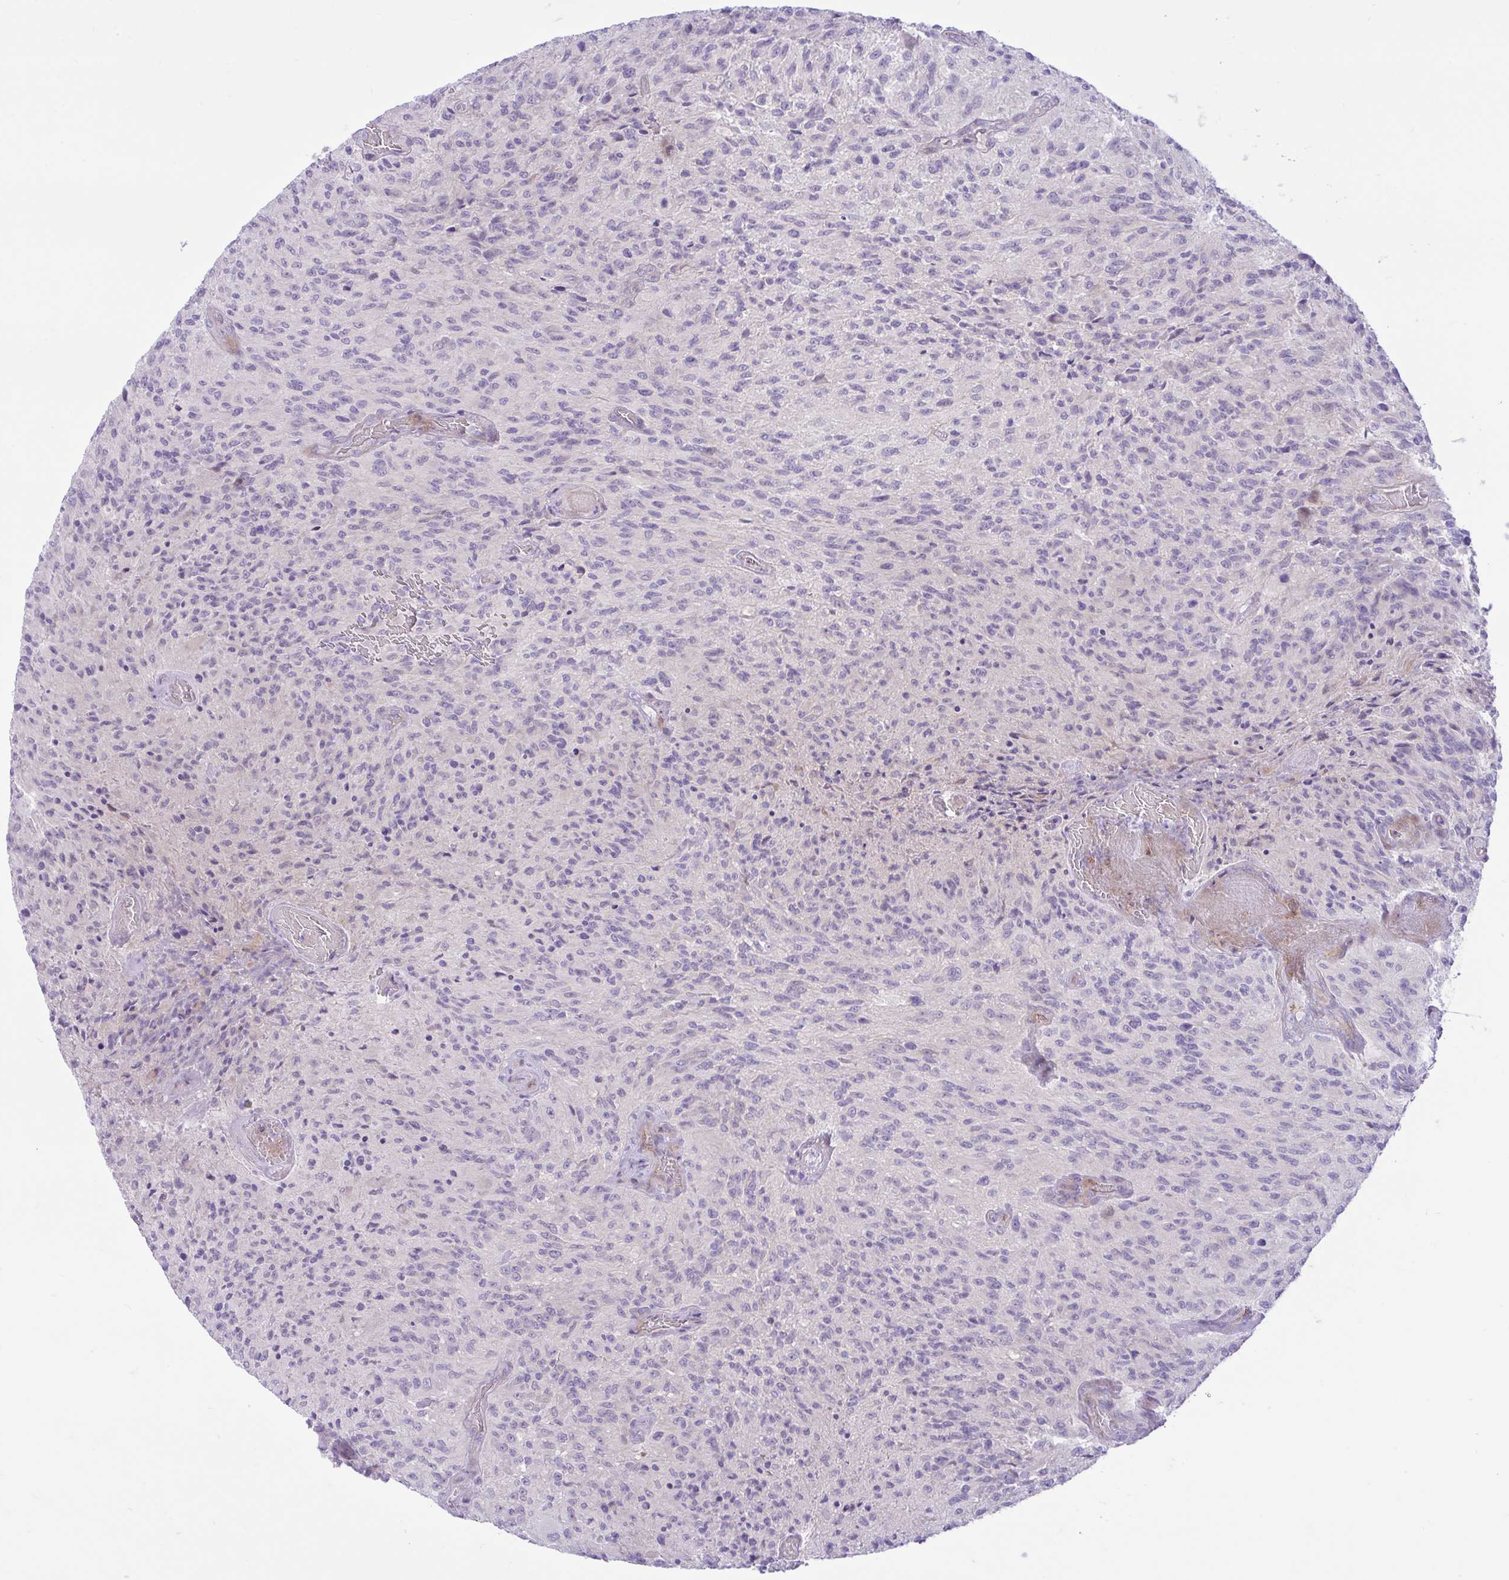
{"staining": {"intensity": "negative", "quantity": "none", "location": "none"}, "tissue": "glioma", "cell_type": "Tumor cells", "image_type": "cancer", "snomed": [{"axis": "morphology", "description": "Normal tissue, NOS"}, {"axis": "morphology", "description": "Glioma, malignant, High grade"}, {"axis": "topography", "description": "Cerebral cortex"}], "caption": "Glioma was stained to show a protein in brown. There is no significant staining in tumor cells.", "gene": "ZNF101", "patient": {"sex": "male", "age": 56}}